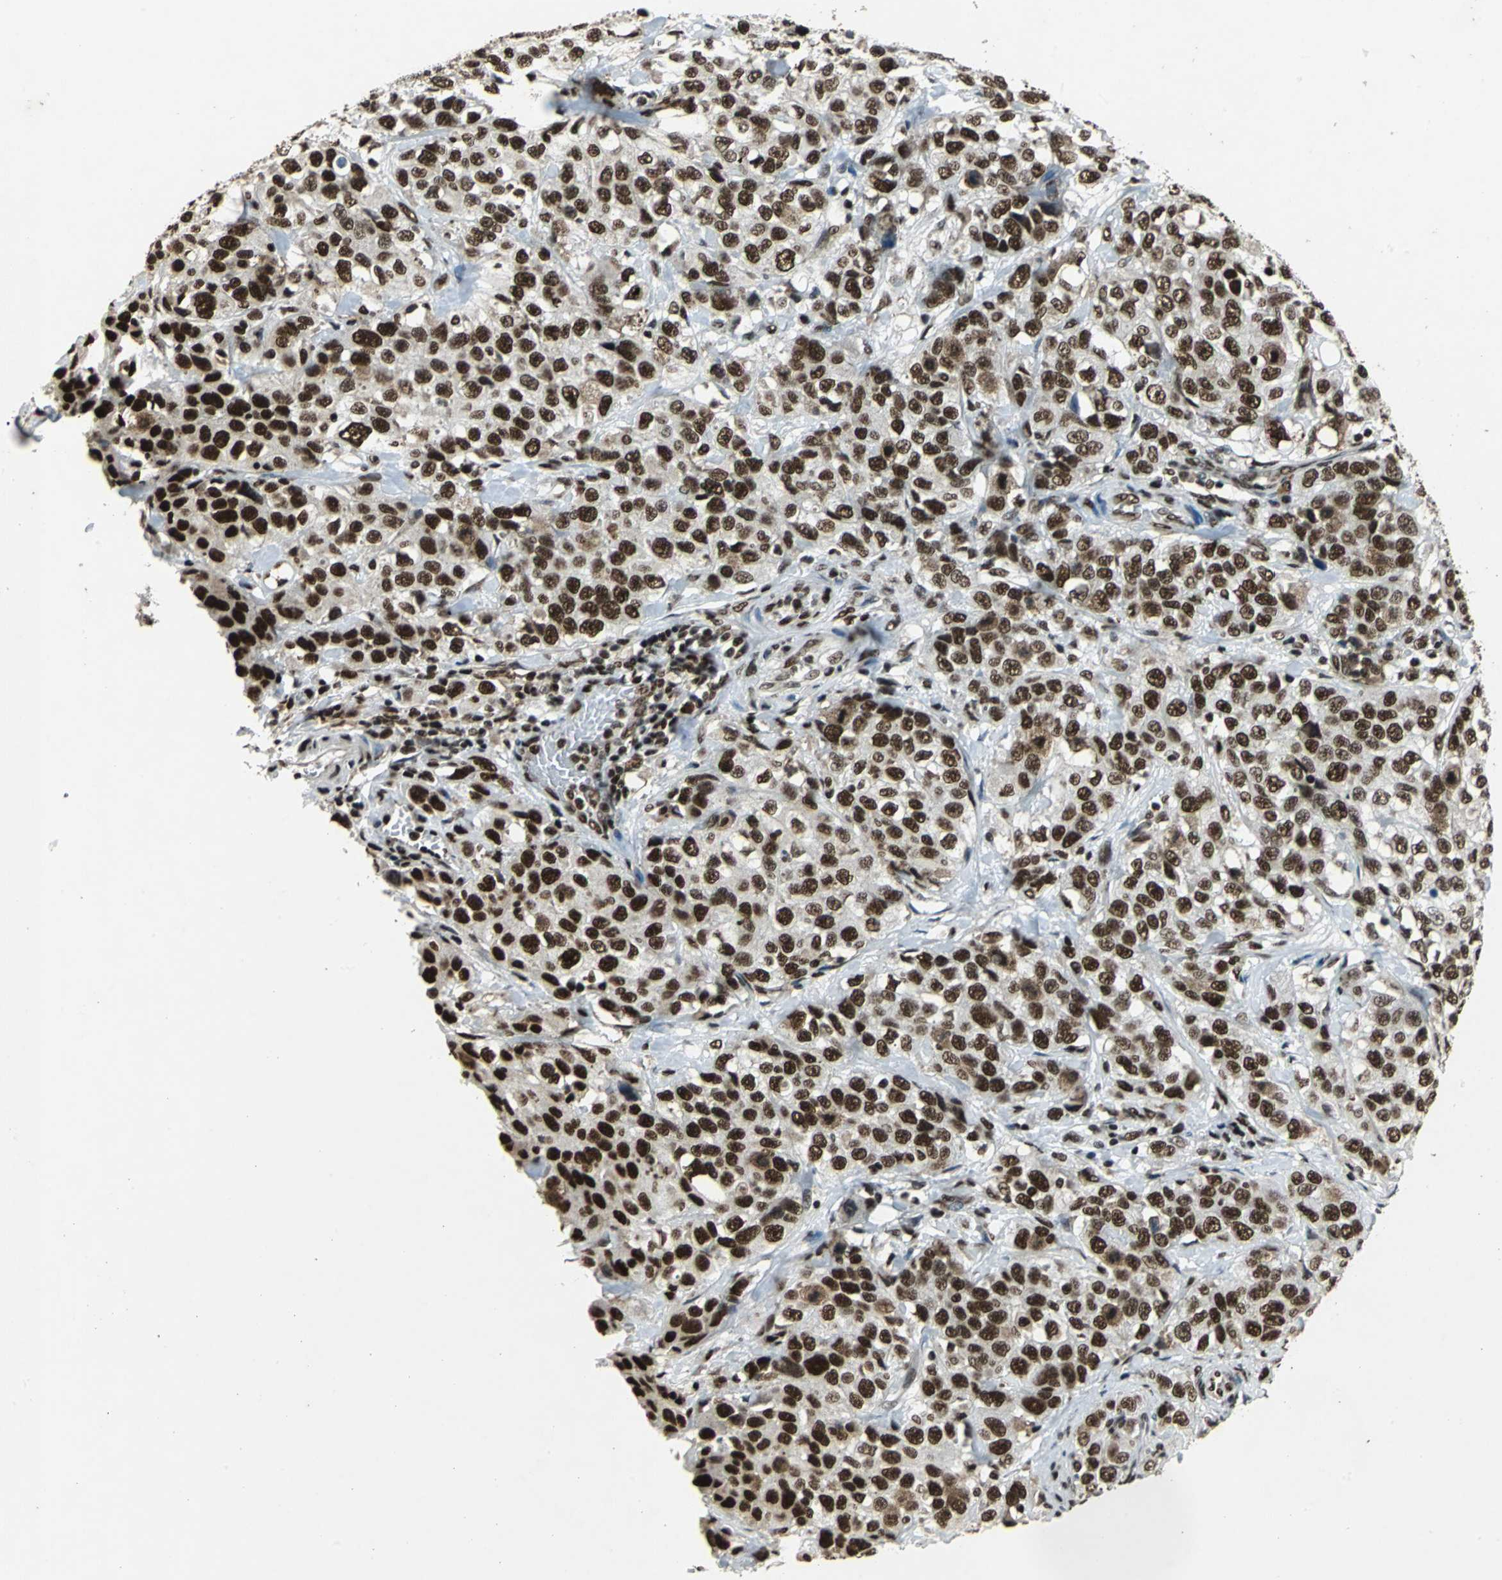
{"staining": {"intensity": "strong", "quantity": ">75%", "location": "nuclear"}, "tissue": "stomach cancer", "cell_type": "Tumor cells", "image_type": "cancer", "snomed": [{"axis": "morphology", "description": "Normal tissue, NOS"}, {"axis": "morphology", "description": "Adenocarcinoma, NOS"}, {"axis": "topography", "description": "Stomach"}], "caption": "Protein expression analysis of human stomach cancer (adenocarcinoma) reveals strong nuclear expression in about >75% of tumor cells. The staining is performed using DAB brown chromogen to label protein expression. The nuclei are counter-stained blue using hematoxylin.", "gene": "MTA2", "patient": {"sex": "male", "age": 48}}